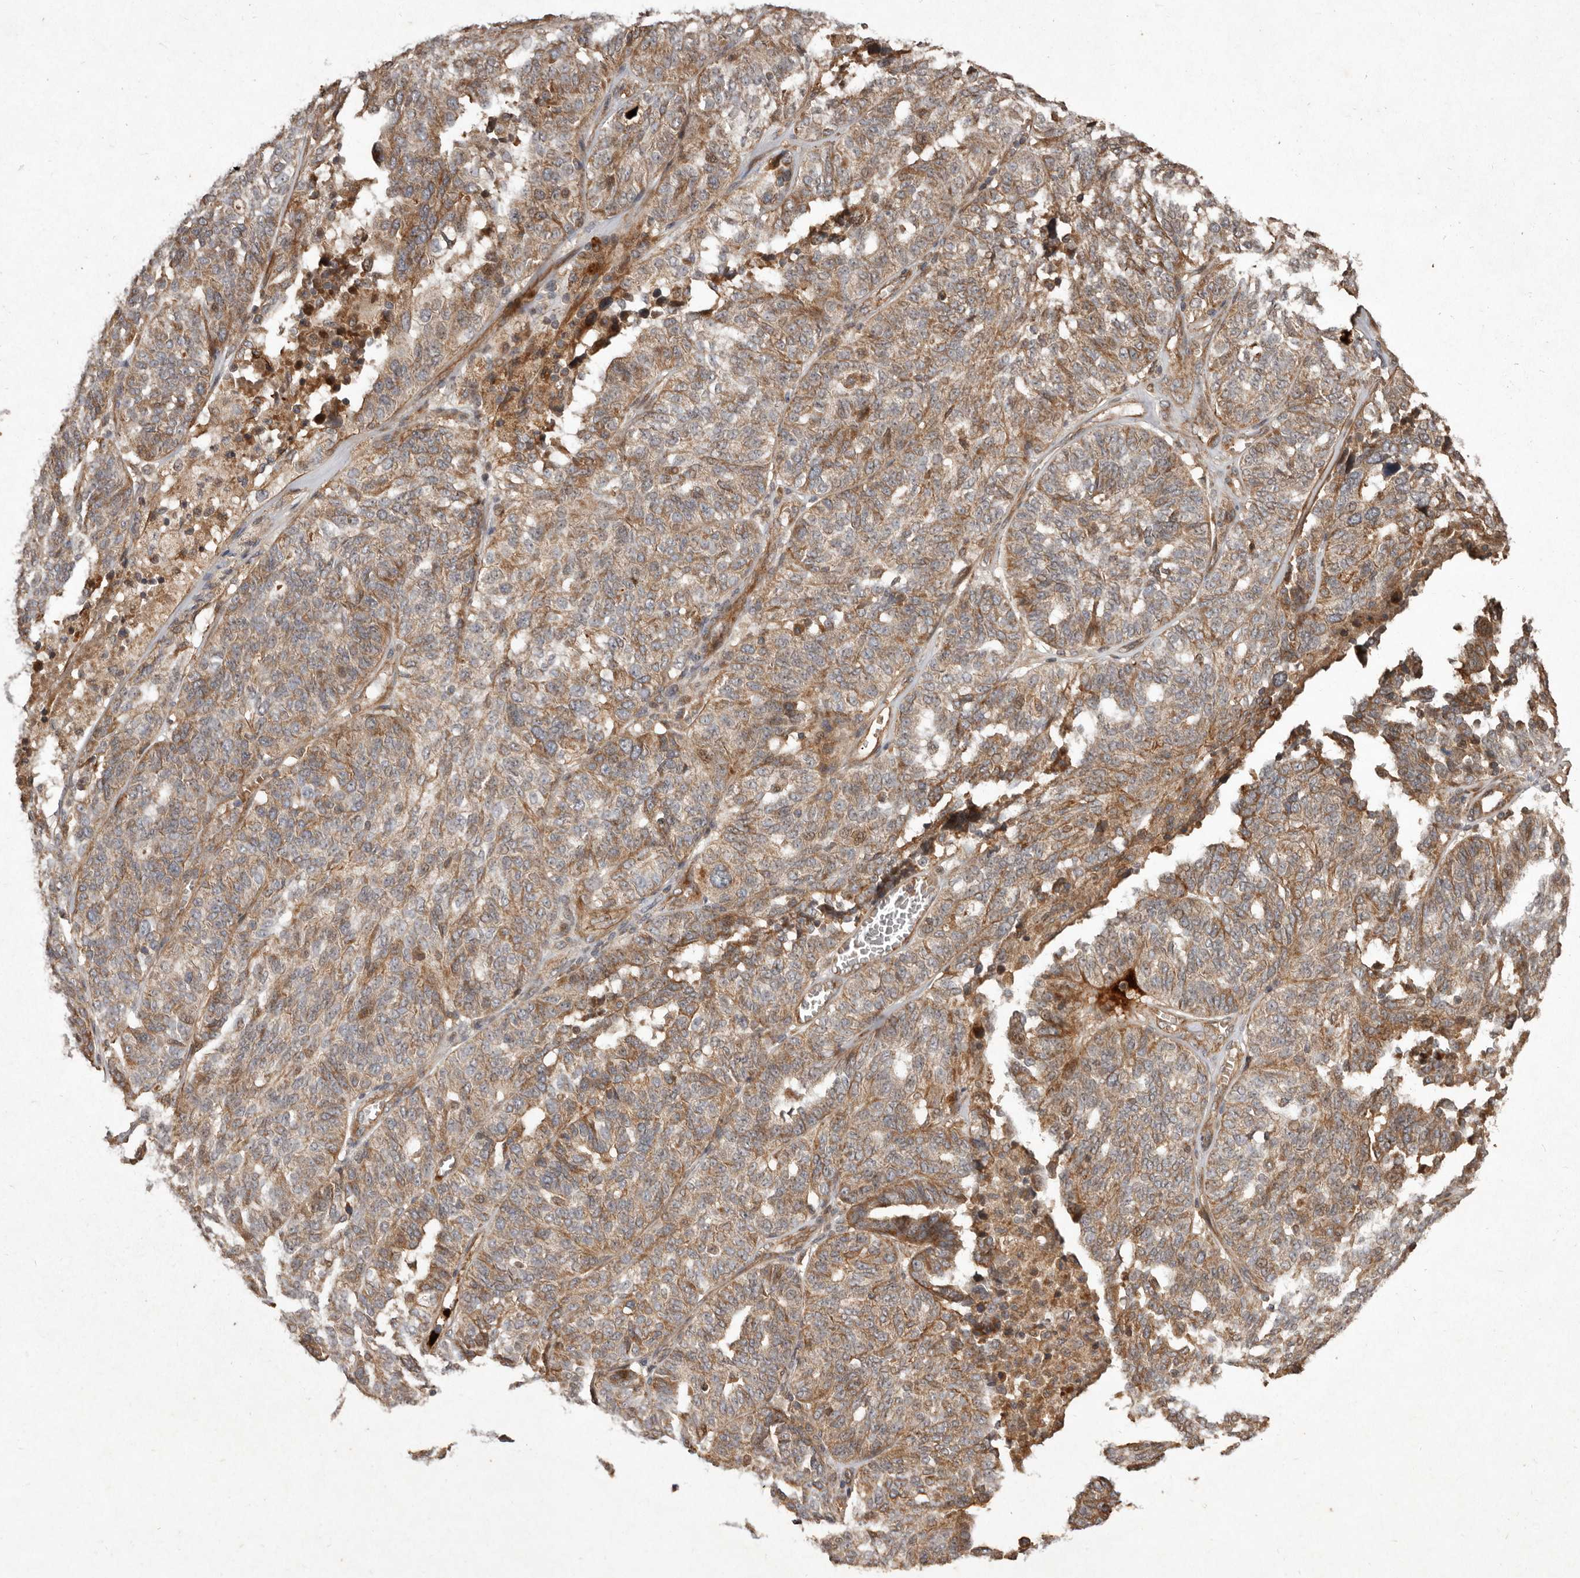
{"staining": {"intensity": "moderate", "quantity": ">75%", "location": "cytoplasmic/membranous"}, "tissue": "ovarian cancer", "cell_type": "Tumor cells", "image_type": "cancer", "snomed": [{"axis": "morphology", "description": "Cystadenocarcinoma, serous, NOS"}, {"axis": "topography", "description": "Ovary"}], "caption": "IHC staining of ovarian cancer, which reveals medium levels of moderate cytoplasmic/membranous expression in about >75% of tumor cells indicating moderate cytoplasmic/membranous protein expression. The staining was performed using DAB (brown) for protein detection and nuclei were counterstained in hematoxylin (blue).", "gene": "SEMA3A", "patient": {"sex": "female", "age": 59}}